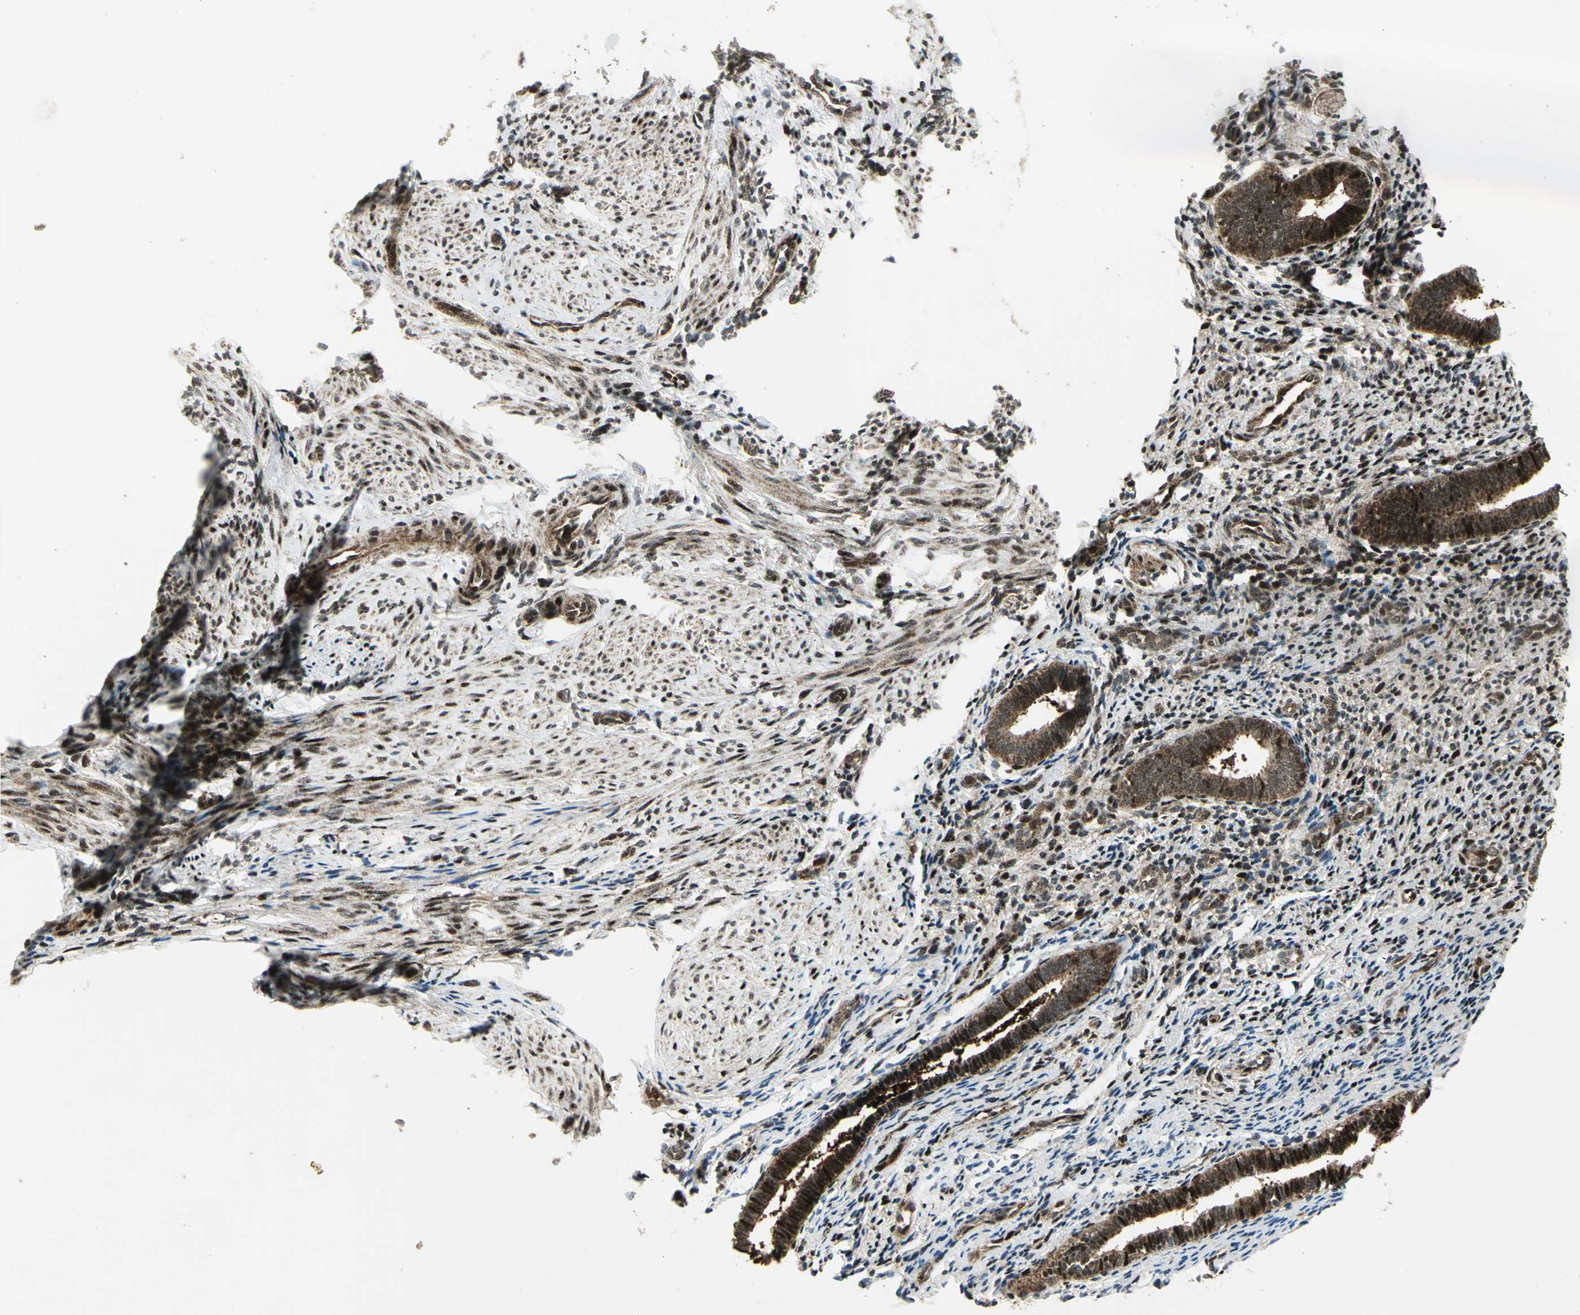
{"staining": {"intensity": "strong", "quantity": ">75%", "location": "cytoplasmic/membranous,nuclear"}, "tissue": "endometrium", "cell_type": "Cells in endometrial stroma", "image_type": "normal", "snomed": [{"axis": "morphology", "description": "Normal tissue, NOS"}, {"axis": "topography", "description": "Endometrium"}], "caption": "Immunohistochemistry (IHC) histopathology image of unremarkable endometrium stained for a protein (brown), which shows high levels of strong cytoplasmic/membranous,nuclear positivity in about >75% of cells in endometrial stroma.", "gene": "COPS5", "patient": {"sex": "female", "age": 27}}